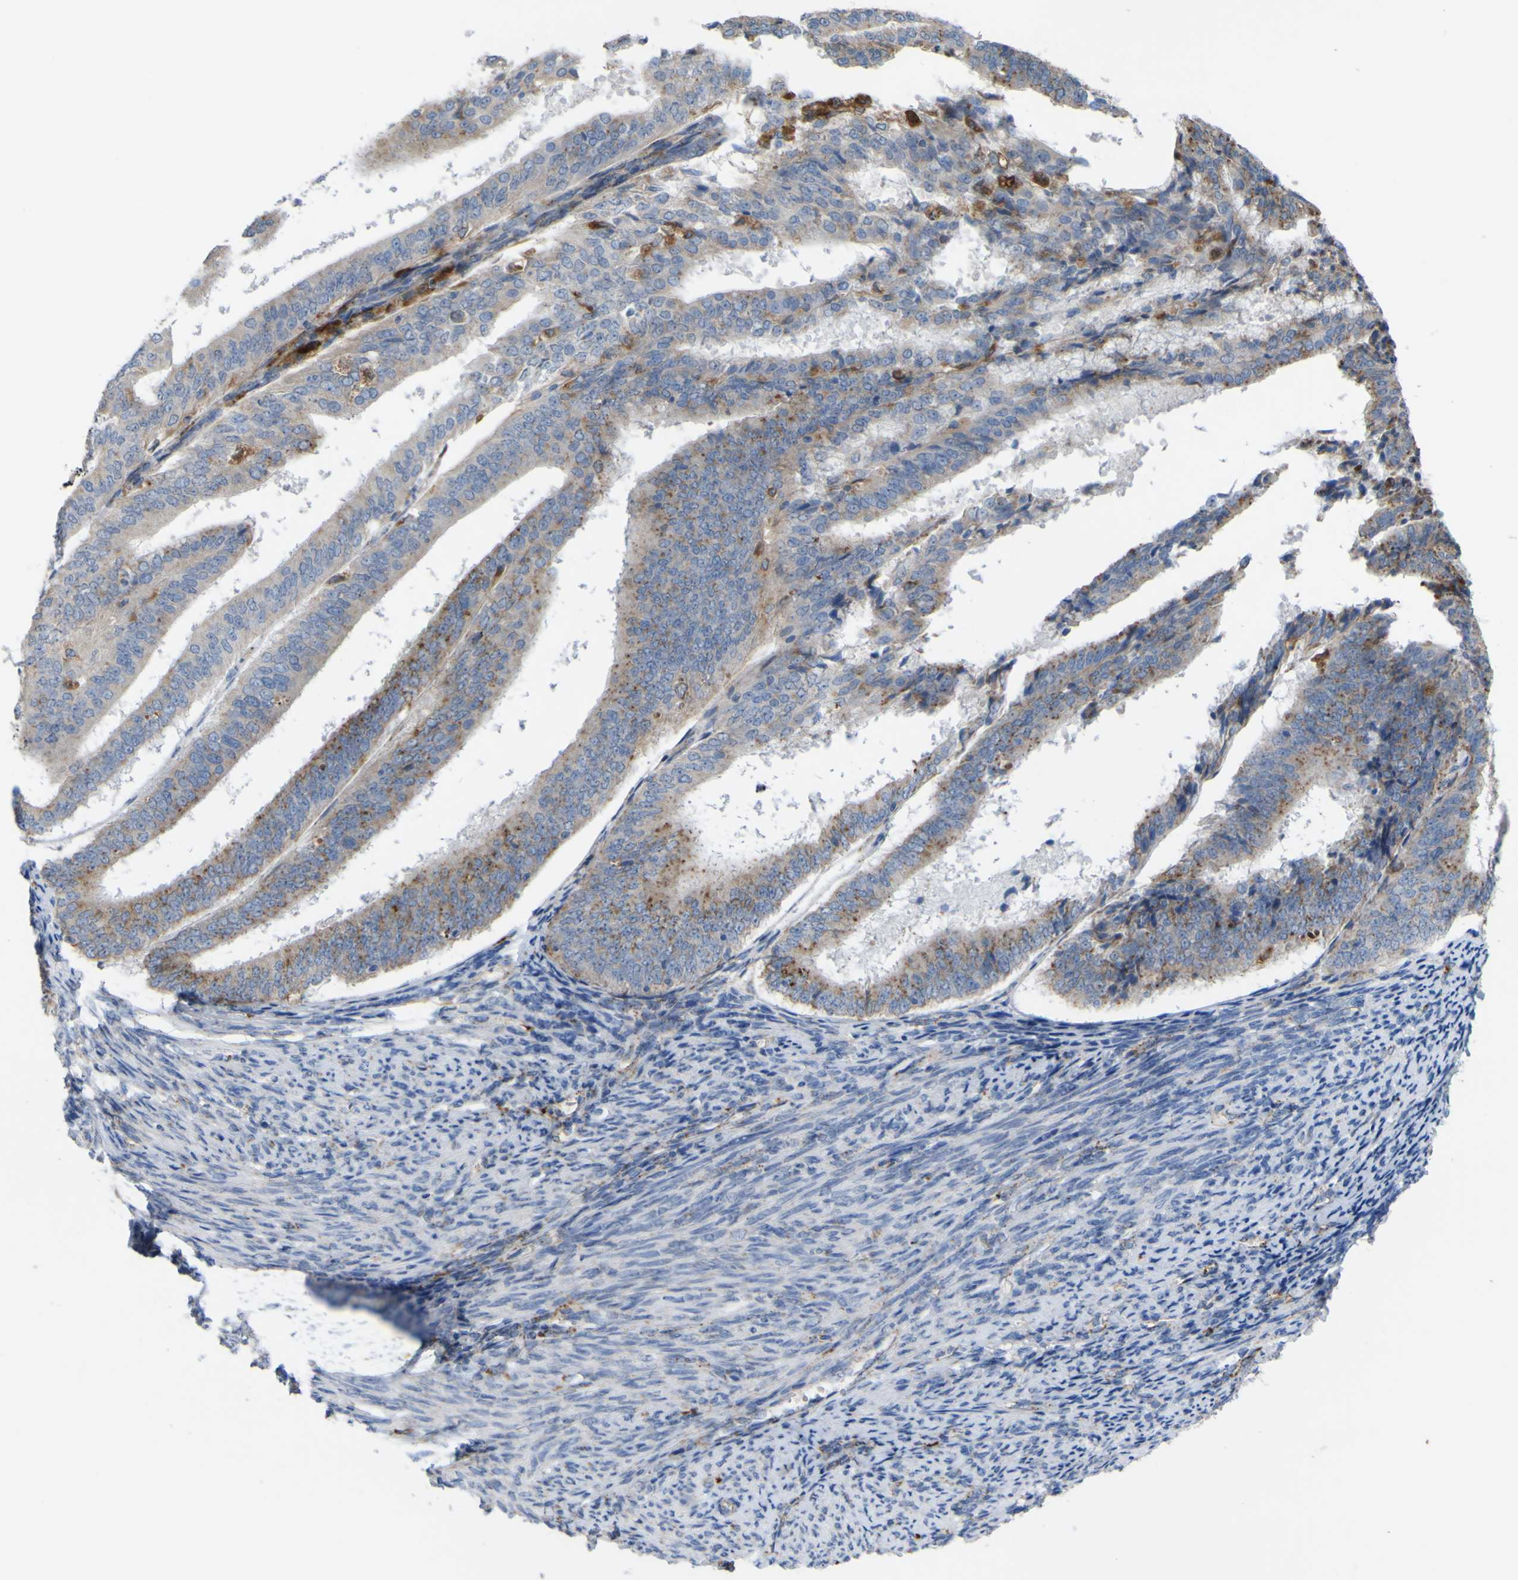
{"staining": {"intensity": "moderate", "quantity": ">75%", "location": "cytoplasmic/membranous"}, "tissue": "endometrial cancer", "cell_type": "Tumor cells", "image_type": "cancer", "snomed": [{"axis": "morphology", "description": "Adenocarcinoma, NOS"}, {"axis": "topography", "description": "Endometrium"}], "caption": "IHC photomicrograph of adenocarcinoma (endometrial) stained for a protein (brown), which demonstrates medium levels of moderate cytoplasmic/membranous positivity in about >75% of tumor cells.", "gene": "PLD3", "patient": {"sex": "female", "age": 63}}